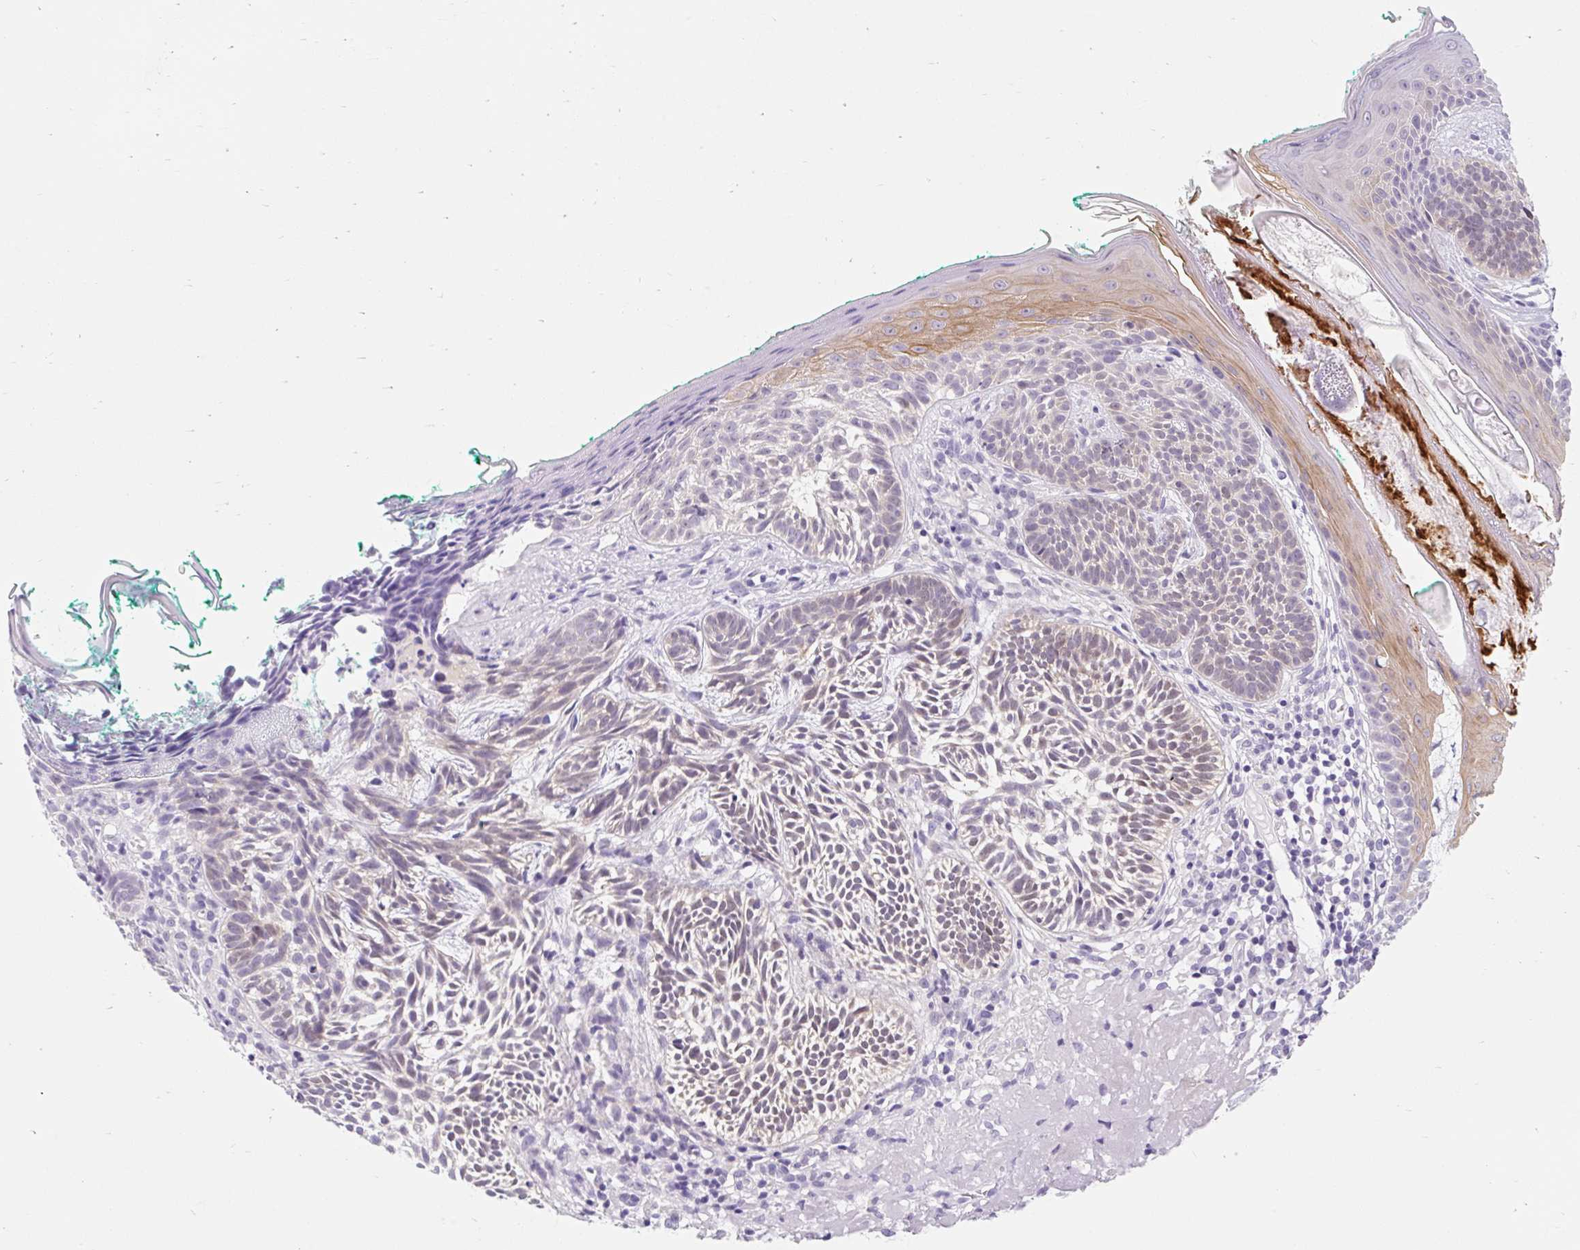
{"staining": {"intensity": "weak", "quantity": "<25%", "location": "cytoplasmic/membranous"}, "tissue": "skin cancer", "cell_type": "Tumor cells", "image_type": "cancer", "snomed": [{"axis": "morphology", "description": "Basal cell carcinoma"}, {"axis": "topography", "description": "Skin"}], "caption": "Basal cell carcinoma (skin) stained for a protein using IHC demonstrates no staining tumor cells.", "gene": "ITPK1", "patient": {"sex": "male", "age": 68}}